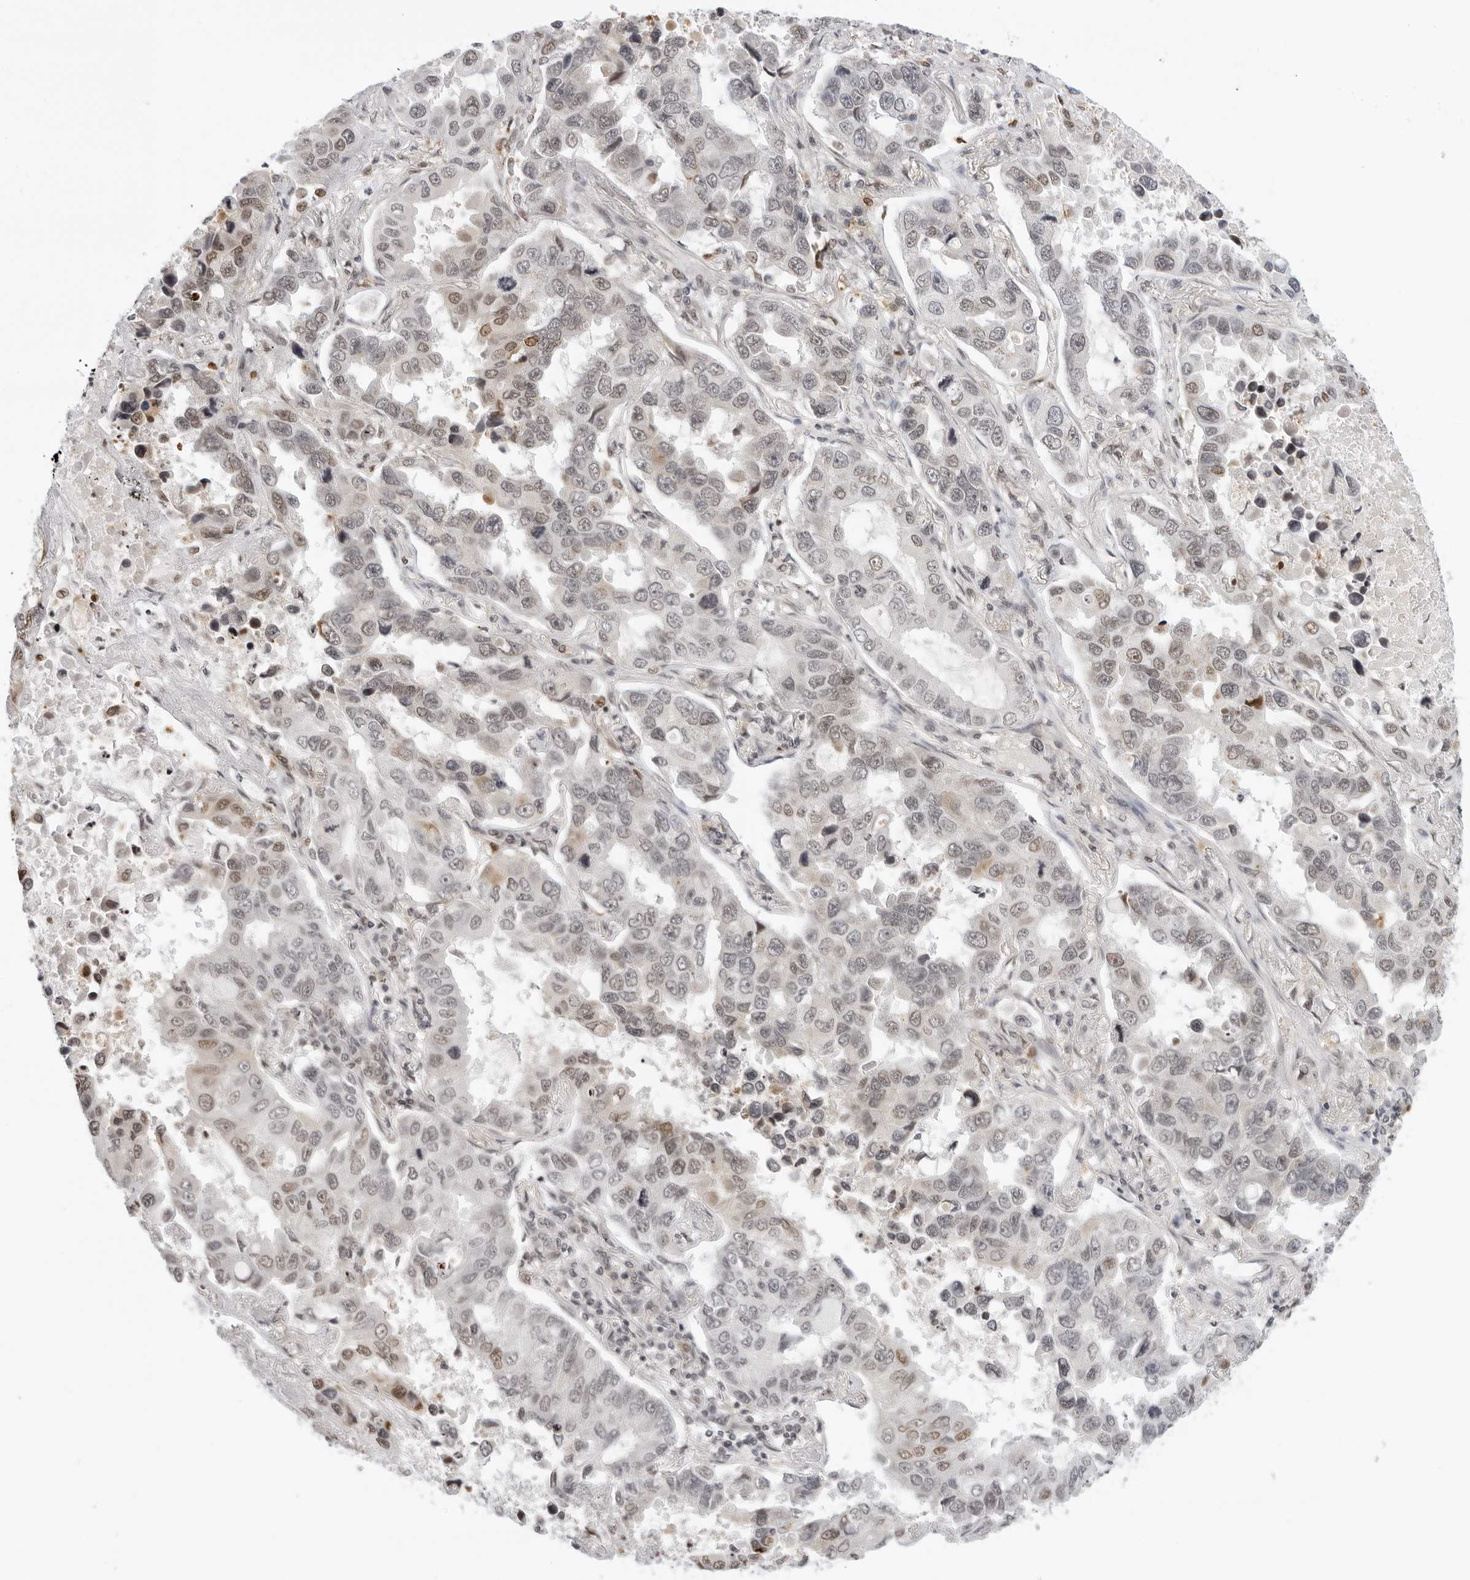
{"staining": {"intensity": "moderate", "quantity": "<25%", "location": "nuclear"}, "tissue": "lung cancer", "cell_type": "Tumor cells", "image_type": "cancer", "snomed": [{"axis": "morphology", "description": "Adenocarcinoma, NOS"}, {"axis": "topography", "description": "Lung"}], "caption": "Immunohistochemical staining of lung adenocarcinoma exhibits low levels of moderate nuclear protein expression in about <25% of tumor cells. The protein of interest is stained brown, and the nuclei are stained in blue (DAB IHC with brightfield microscopy, high magnification).", "gene": "MSH6", "patient": {"sex": "male", "age": 64}}